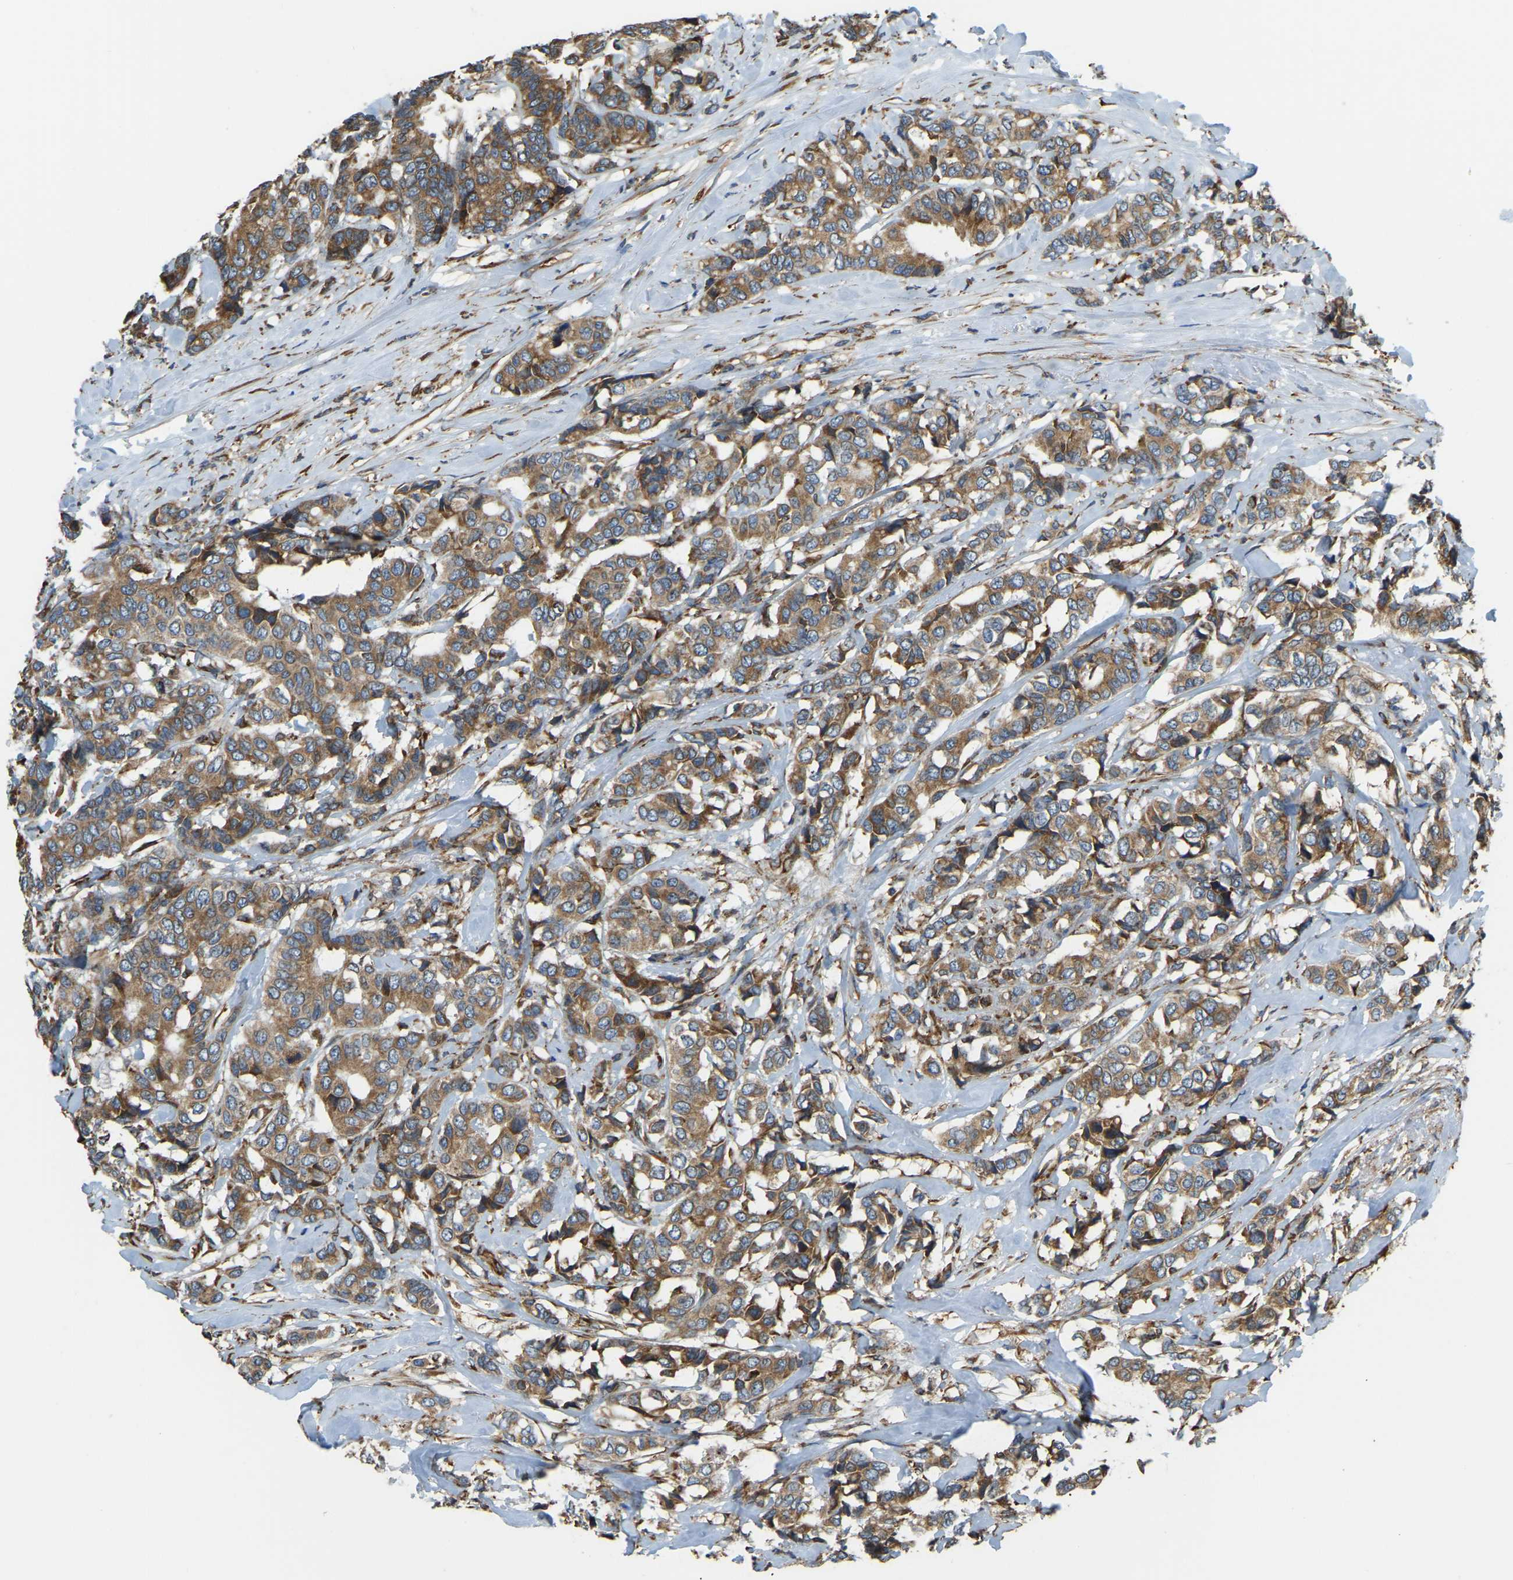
{"staining": {"intensity": "moderate", "quantity": ">75%", "location": "cytoplasmic/membranous"}, "tissue": "breast cancer", "cell_type": "Tumor cells", "image_type": "cancer", "snomed": [{"axis": "morphology", "description": "Duct carcinoma"}, {"axis": "topography", "description": "Breast"}], "caption": "Protein staining of breast cancer tissue shows moderate cytoplasmic/membranous staining in about >75% of tumor cells.", "gene": "RNF115", "patient": {"sex": "female", "age": 87}}